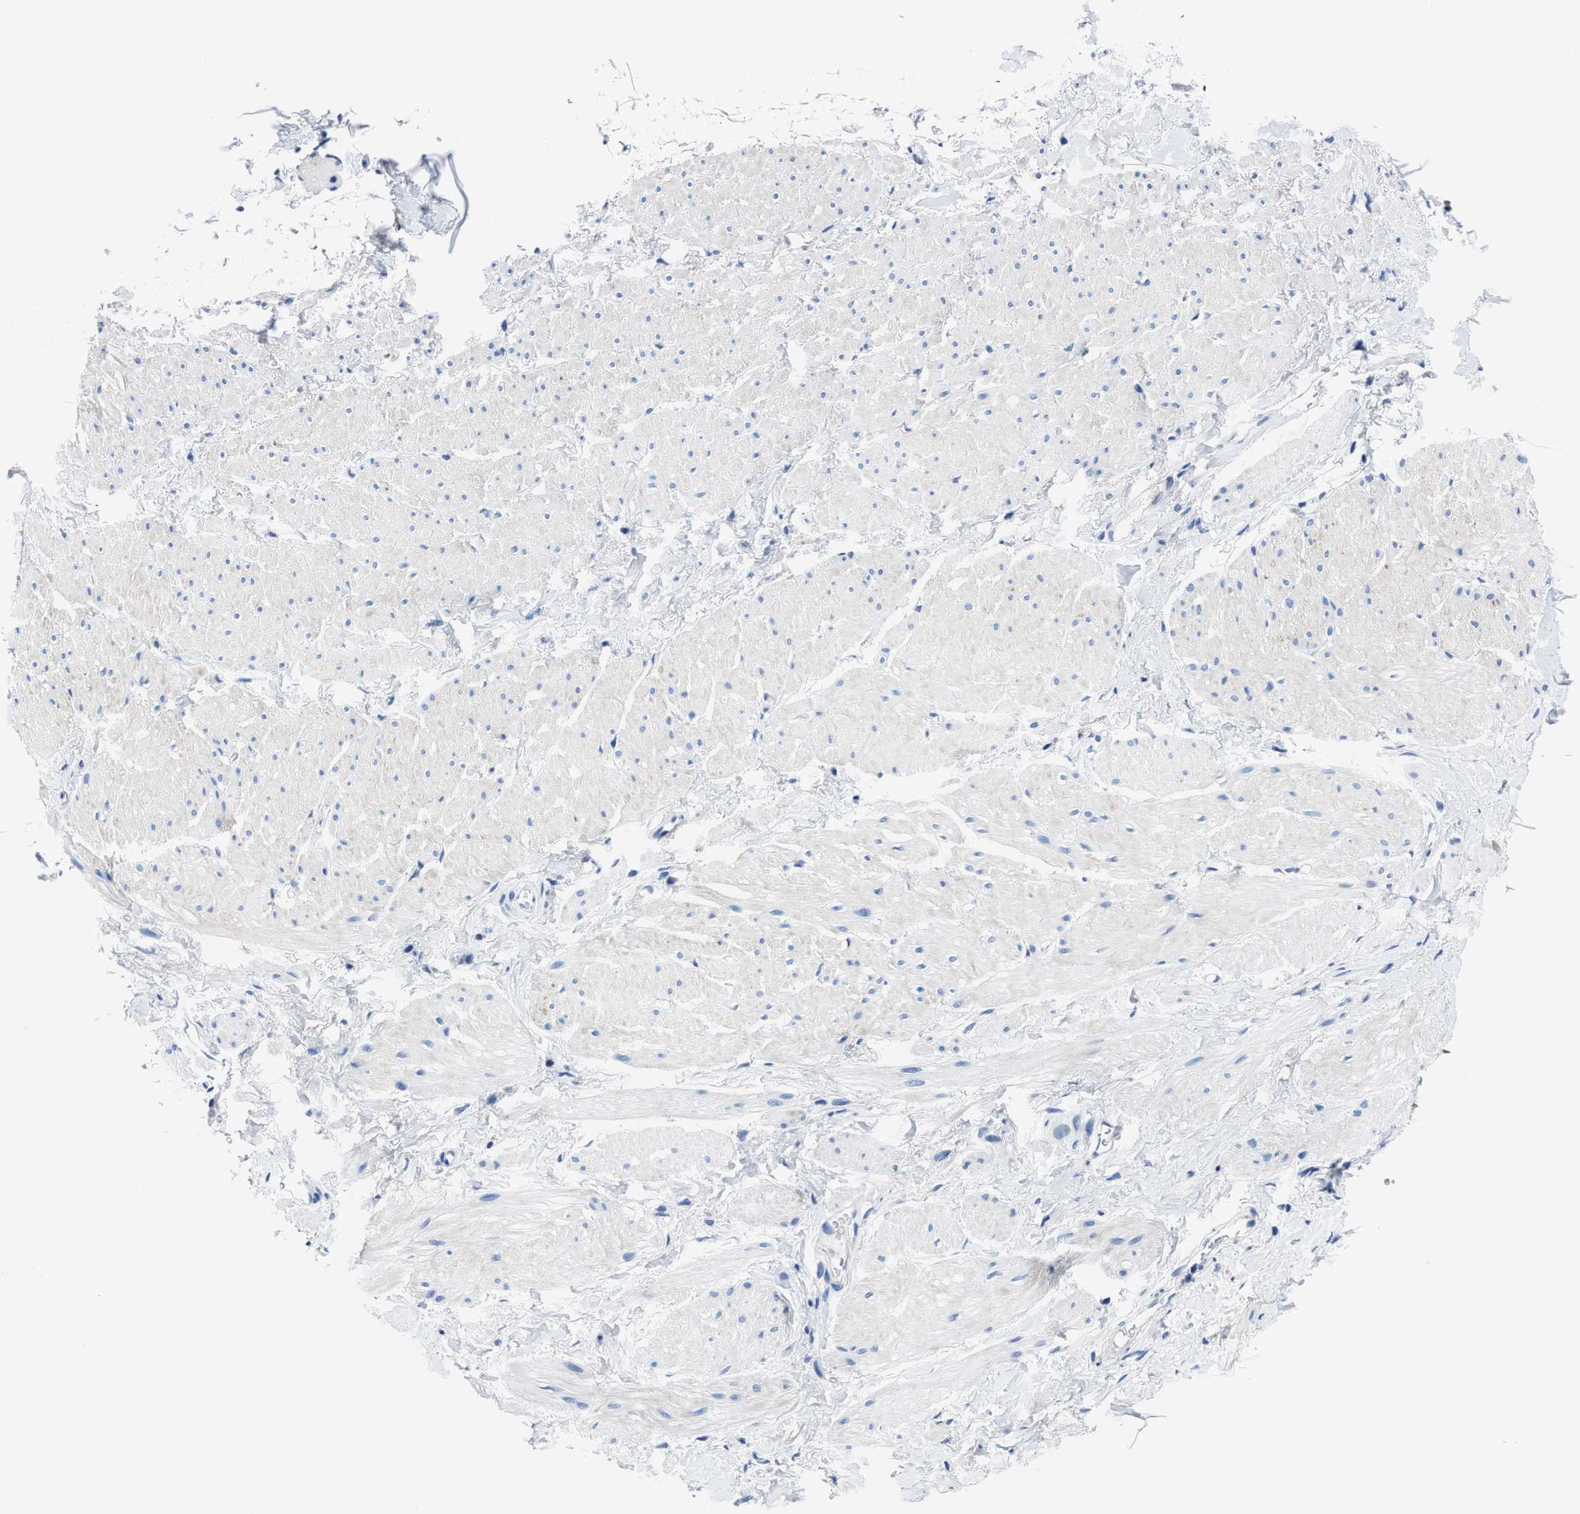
{"staining": {"intensity": "negative", "quantity": "none", "location": "none"}, "tissue": "smooth muscle", "cell_type": "Smooth muscle cells", "image_type": "normal", "snomed": [{"axis": "morphology", "description": "Normal tissue, NOS"}, {"axis": "topography", "description": "Smooth muscle"}], "caption": "A high-resolution image shows immunohistochemistry (IHC) staining of normal smooth muscle, which exhibits no significant expression in smooth muscle cells.", "gene": "LMO7", "patient": {"sex": "male", "age": 16}}